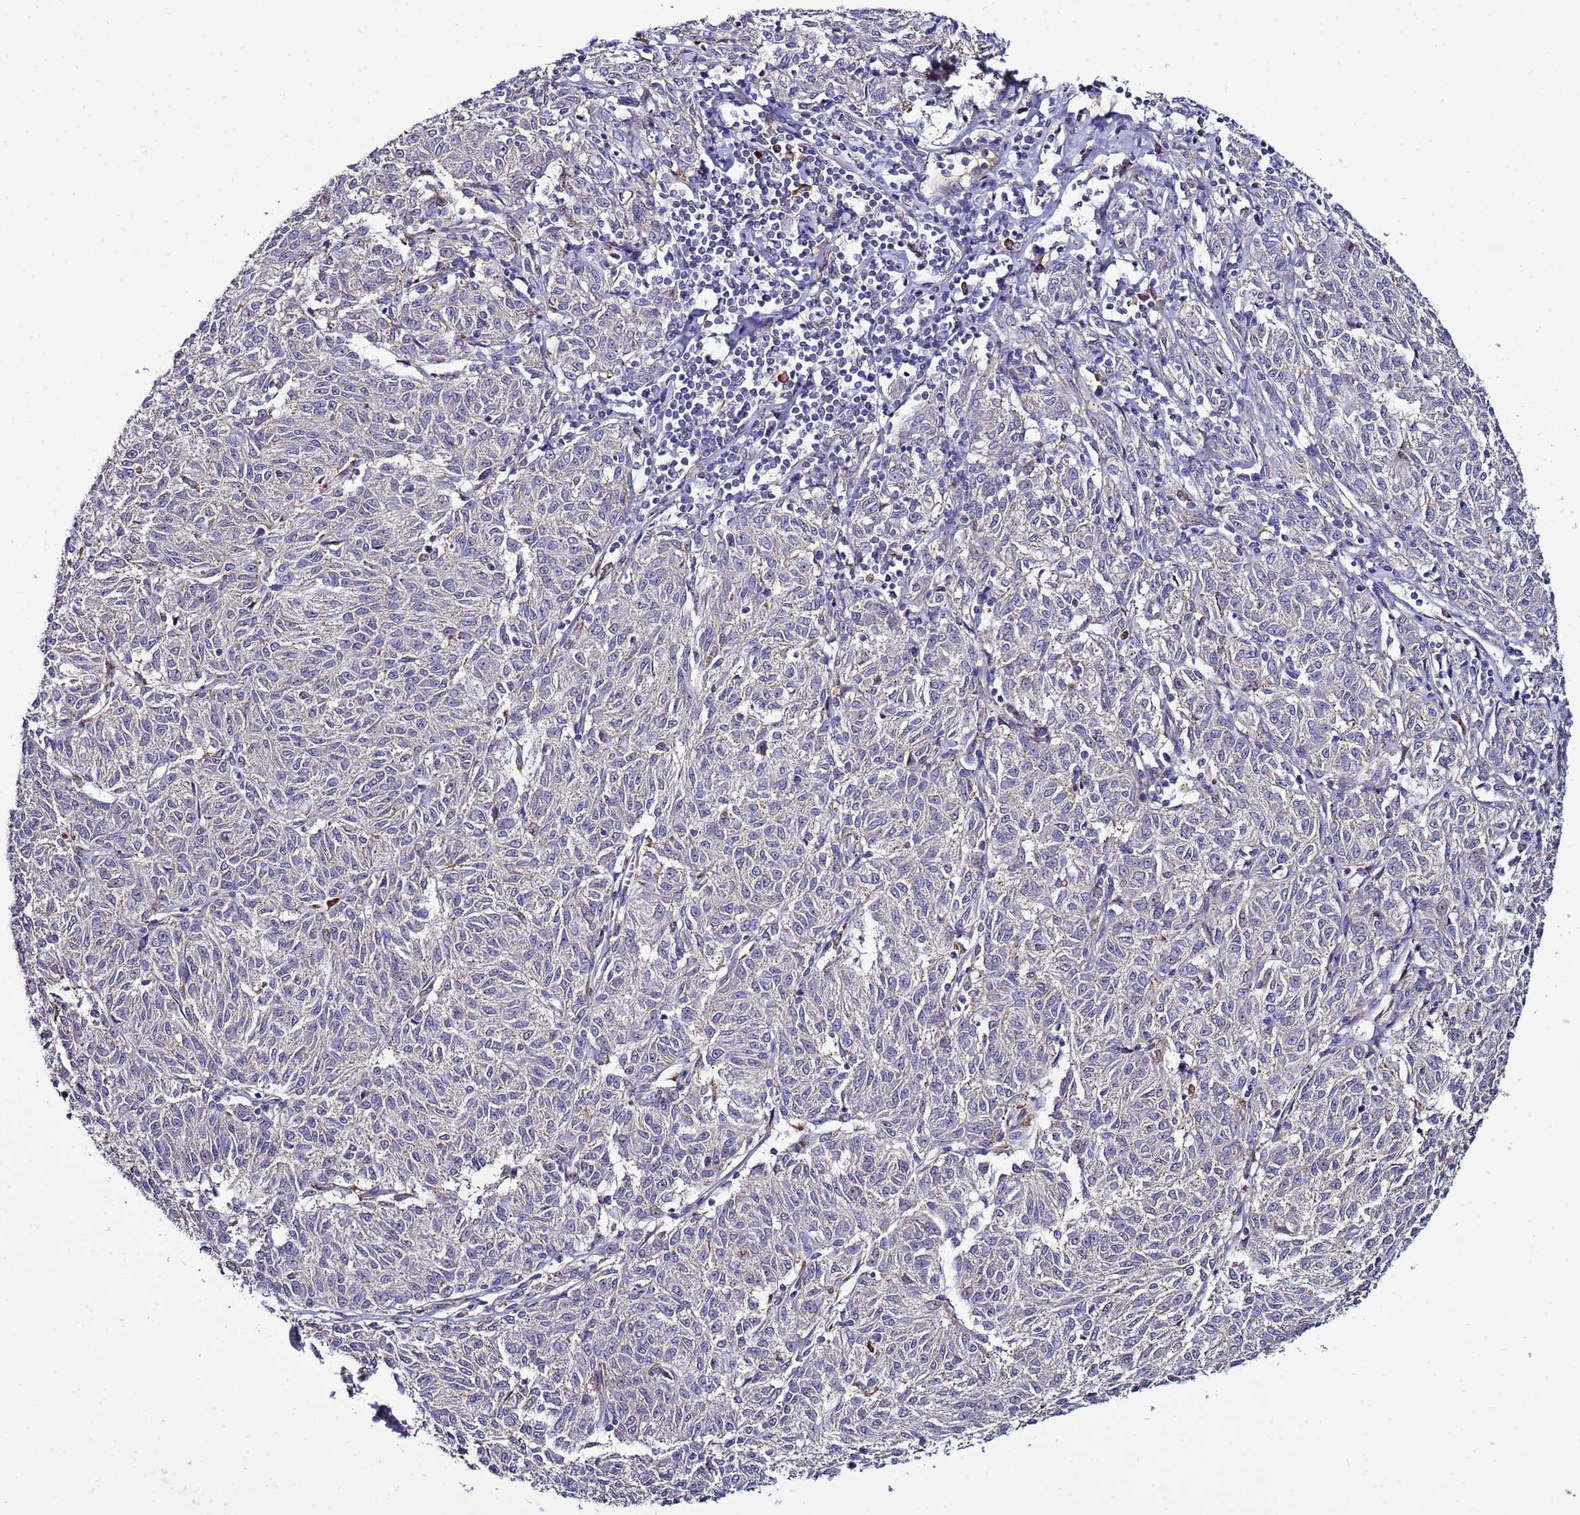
{"staining": {"intensity": "negative", "quantity": "none", "location": "none"}, "tissue": "melanoma", "cell_type": "Tumor cells", "image_type": "cancer", "snomed": [{"axis": "morphology", "description": "Malignant melanoma, NOS"}, {"axis": "topography", "description": "Skin"}], "caption": "Image shows no protein positivity in tumor cells of melanoma tissue. (Brightfield microscopy of DAB (3,3'-diaminobenzidine) immunohistochemistry at high magnification).", "gene": "NOL8", "patient": {"sex": "female", "age": 72}}